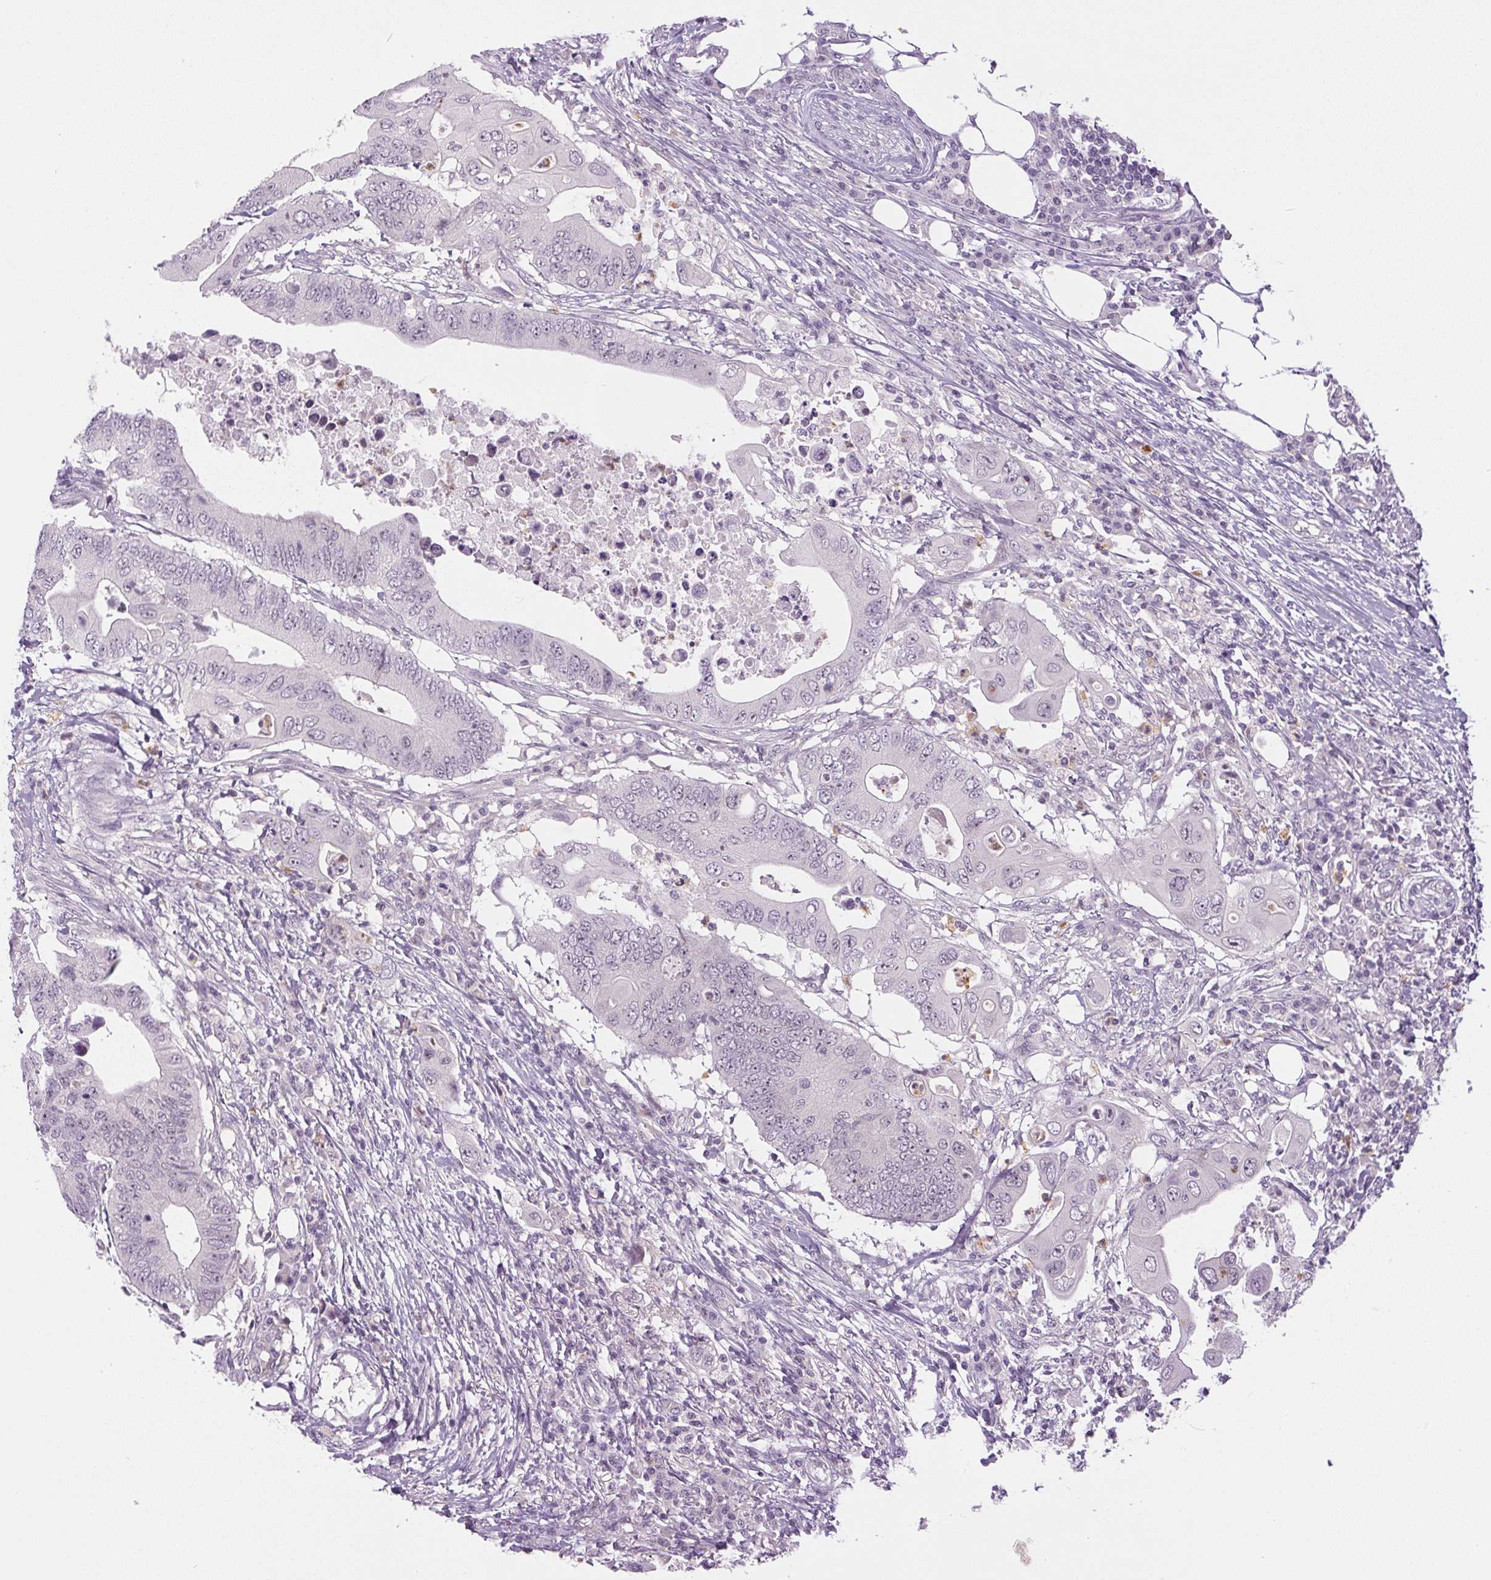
{"staining": {"intensity": "negative", "quantity": "none", "location": "none"}, "tissue": "colorectal cancer", "cell_type": "Tumor cells", "image_type": "cancer", "snomed": [{"axis": "morphology", "description": "Adenocarcinoma, NOS"}, {"axis": "topography", "description": "Colon"}], "caption": "Immunohistochemical staining of colorectal adenocarcinoma demonstrates no significant staining in tumor cells.", "gene": "SGF29", "patient": {"sex": "male", "age": 71}}